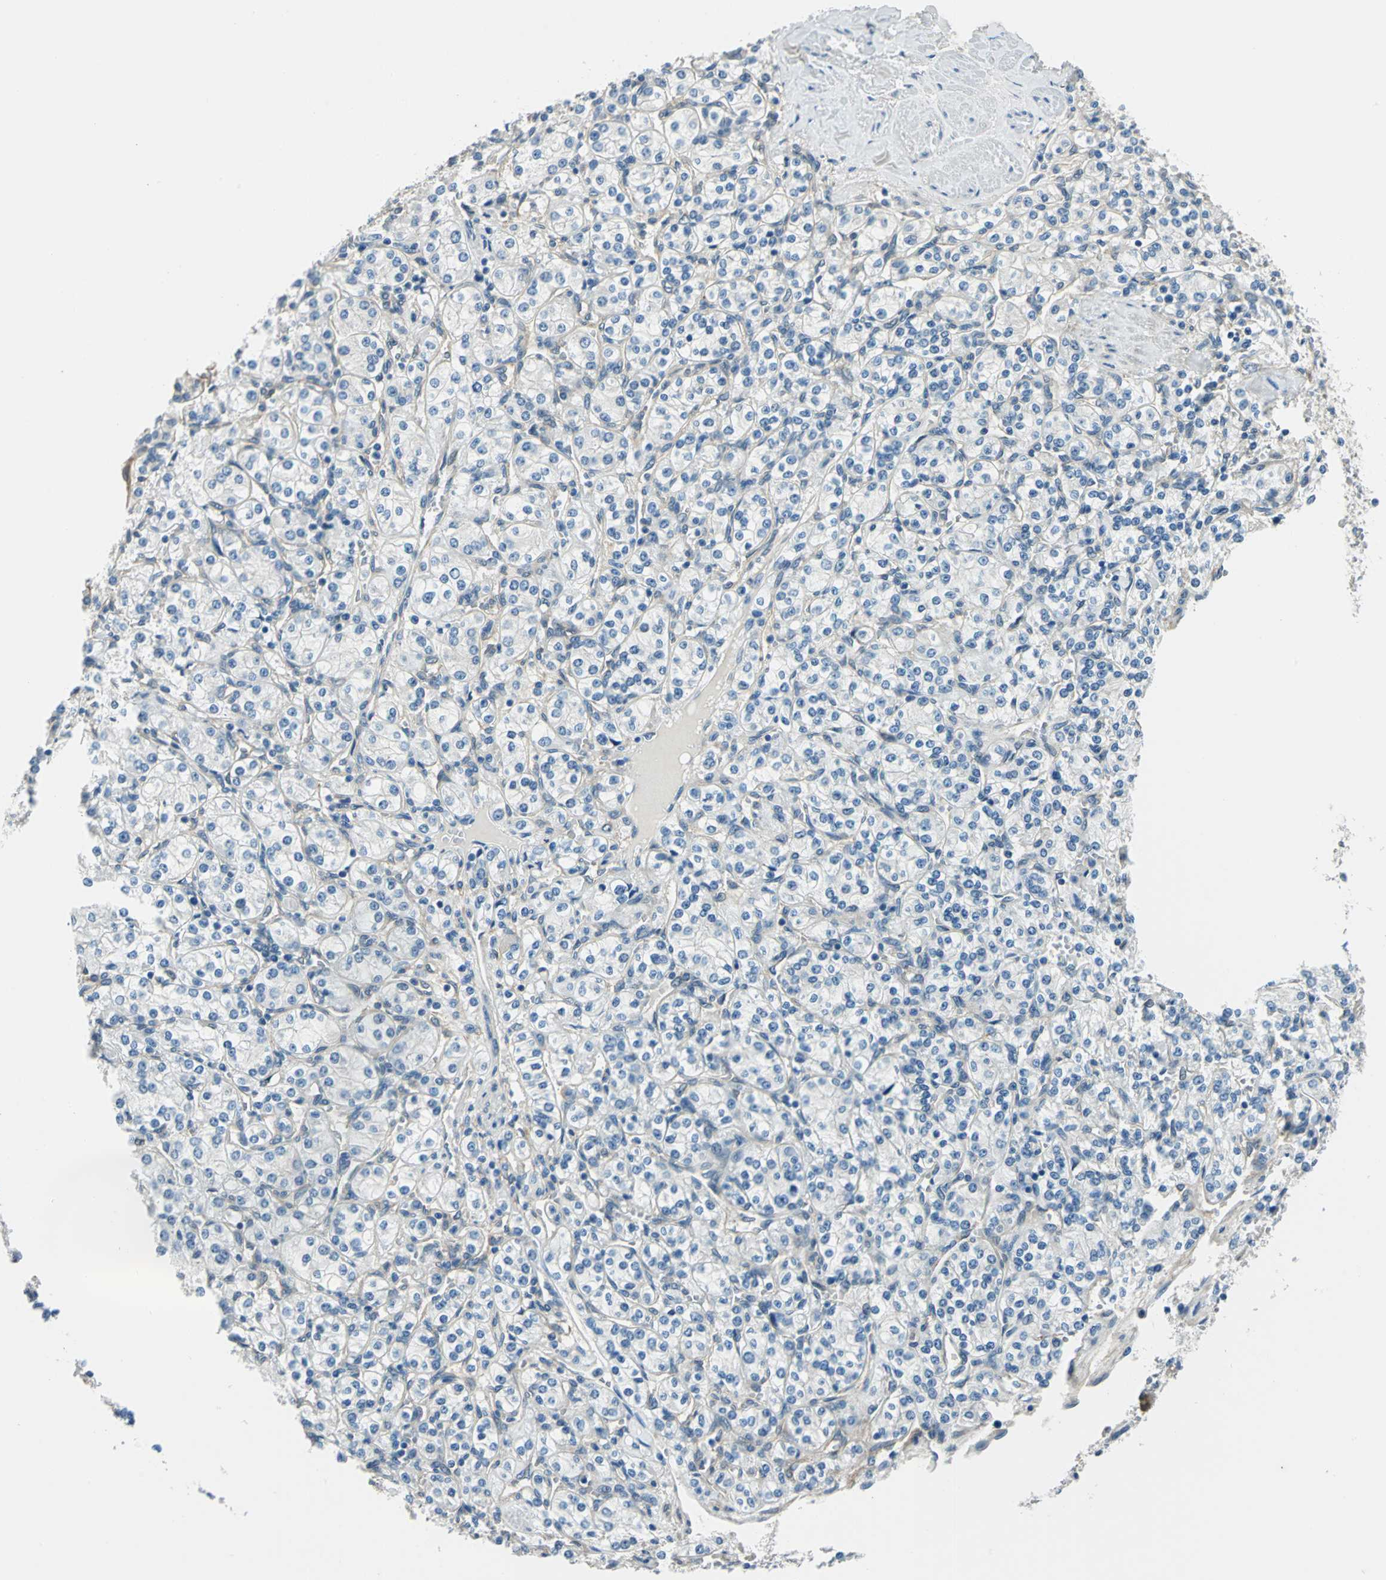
{"staining": {"intensity": "negative", "quantity": "none", "location": "none"}, "tissue": "renal cancer", "cell_type": "Tumor cells", "image_type": "cancer", "snomed": [{"axis": "morphology", "description": "Adenocarcinoma, NOS"}, {"axis": "topography", "description": "Kidney"}], "caption": "DAB immunohistochemical staining of human renal cancer exhibits no significant staining in tumor cells.", "gene": "CDC42EP1", "patient": {"sex": "male", "age": 77}}